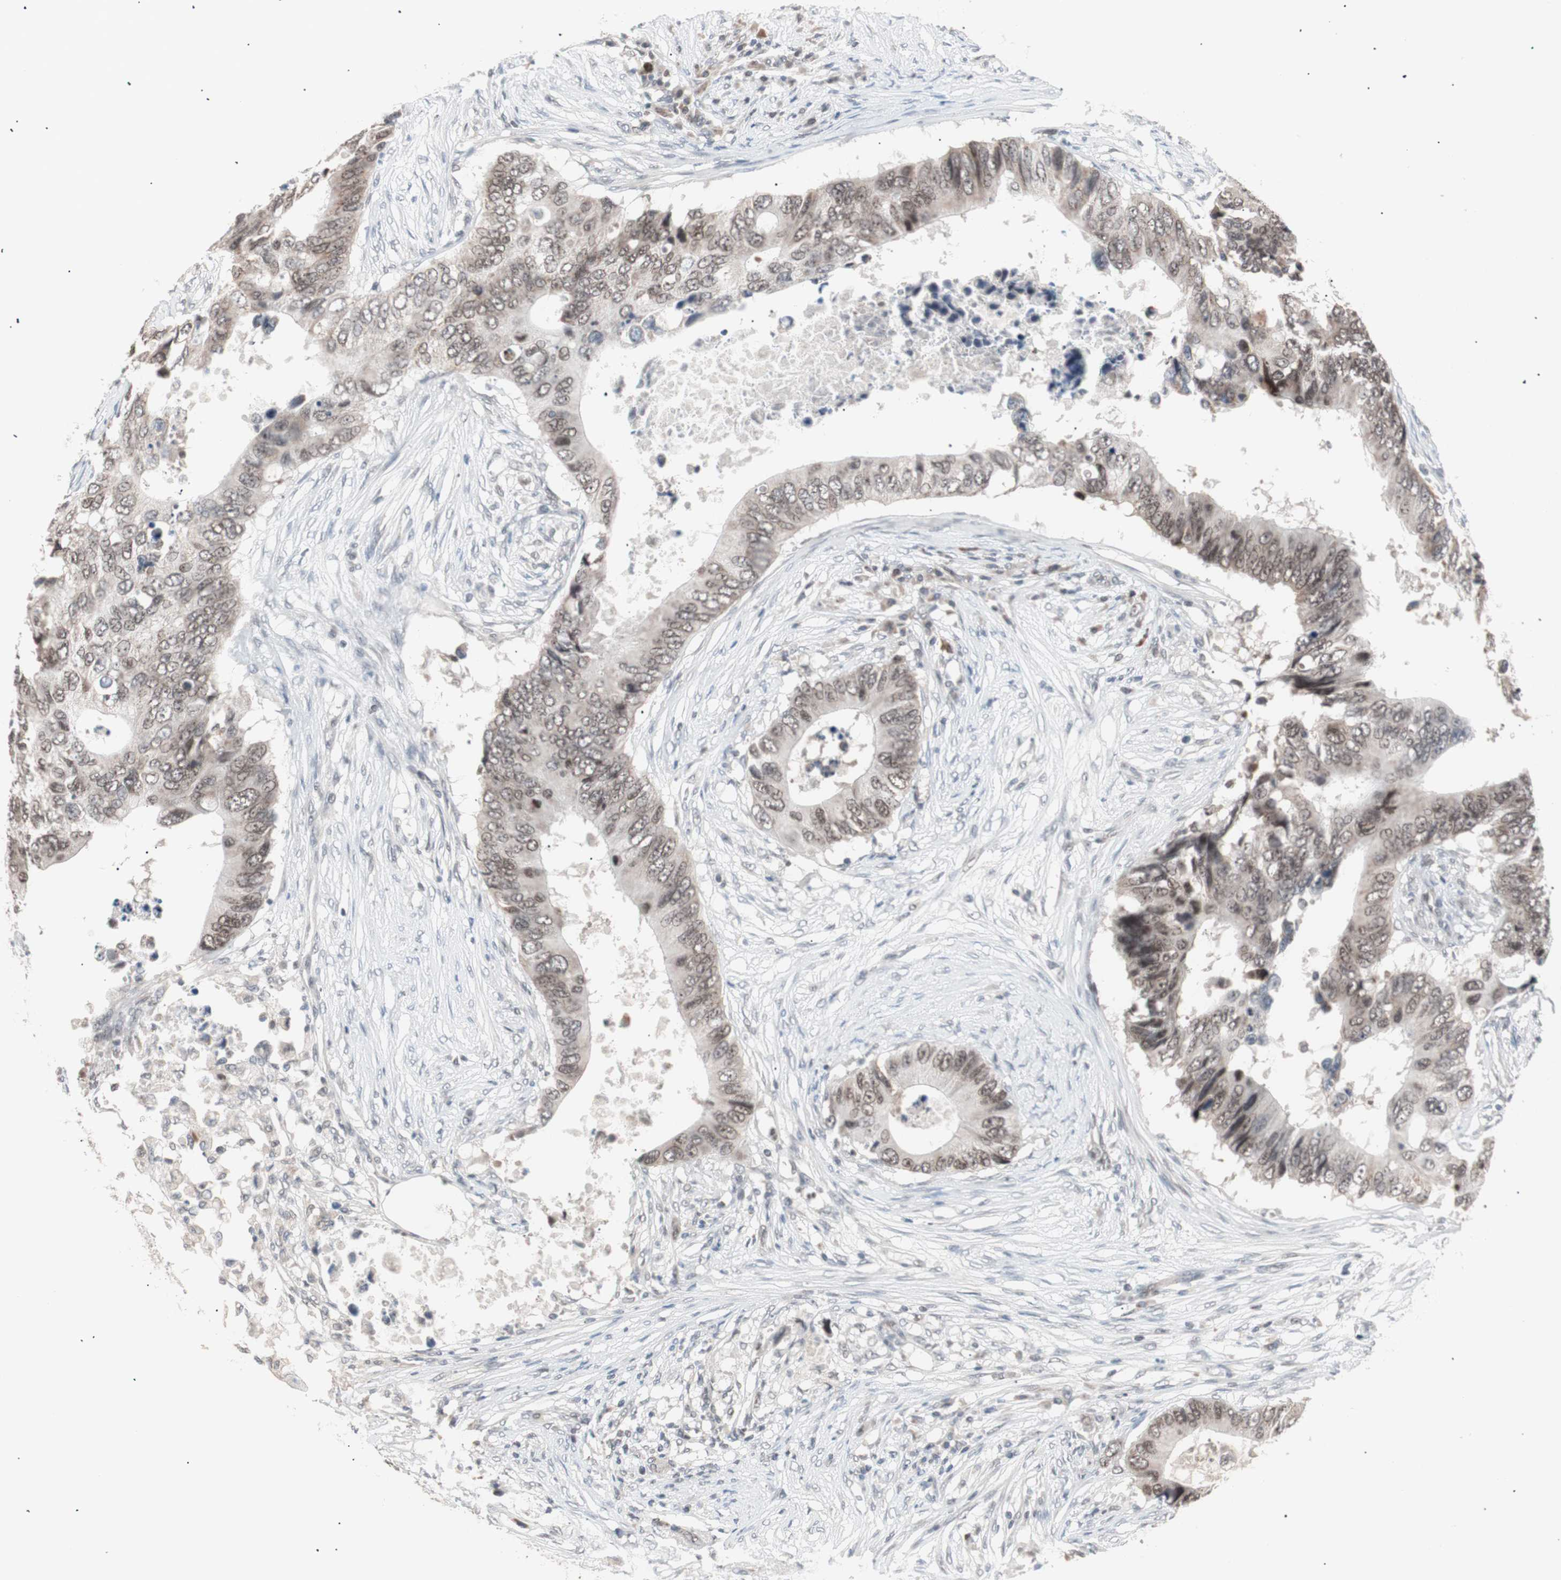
{"staining": {"intensity": "moderate", "quantity": "25%-75%", "location": "nuclear"}, "tissue": "colorectal cancer", "cell_type": "Tumor cells", "image_type": "cancer", "snomed": [{"axis": "morphology", "description": "Adenocarcinoma, NOS"}, {"axis": "topography", "description": "Colon"}], "caption": "A medium amount of moderate nuclear expression is present in about 25%-75% of tumor cells in colorectal cancer tissue.", "gene": "LIG3", "patient": {"sex": "male", "age": 71}}